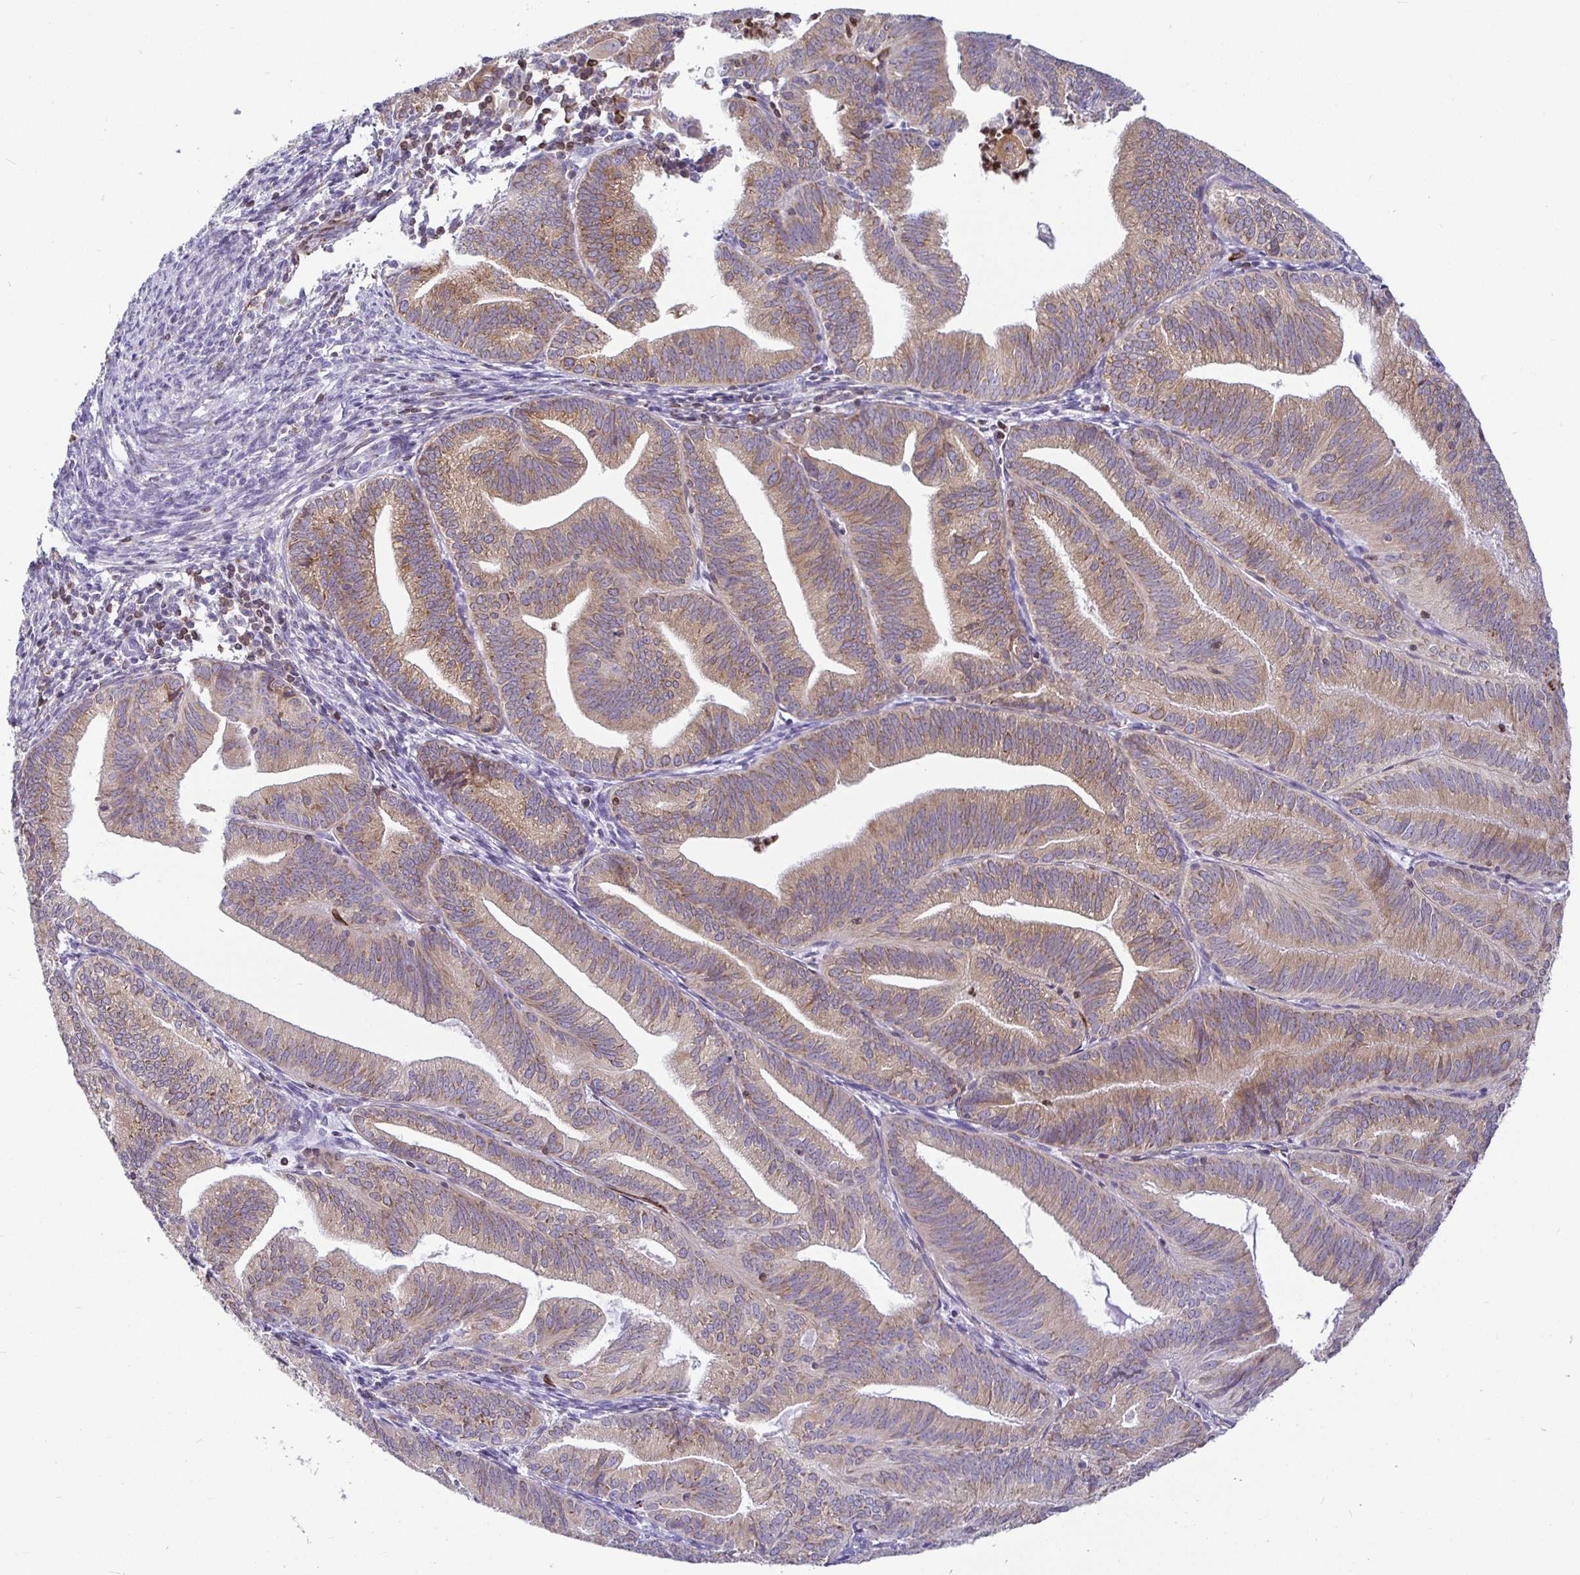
{"staining": {"intensity": "moderate", "quantity": "25%-75%", "location": "cytoplasmic/membranous"}, "tissue": "endometrial cancer", "cell_type": "Tumor cells", "image_type": "cancer", "snomed": [{"axis": "morphology", "description": "Adenocarcinoma, NOS"}, {"axis": "topography", "description": "Endometrium"}], "caption": "IHC image of endometrial adenocarcinoma stained for a protein (brown), which shows medium levels of moderate cytoplasmic/membranous staining in approximately 25%-75% of tumor cells.", "gene": "TP53I11", "patient": {"sex": "female", "age": 70}}